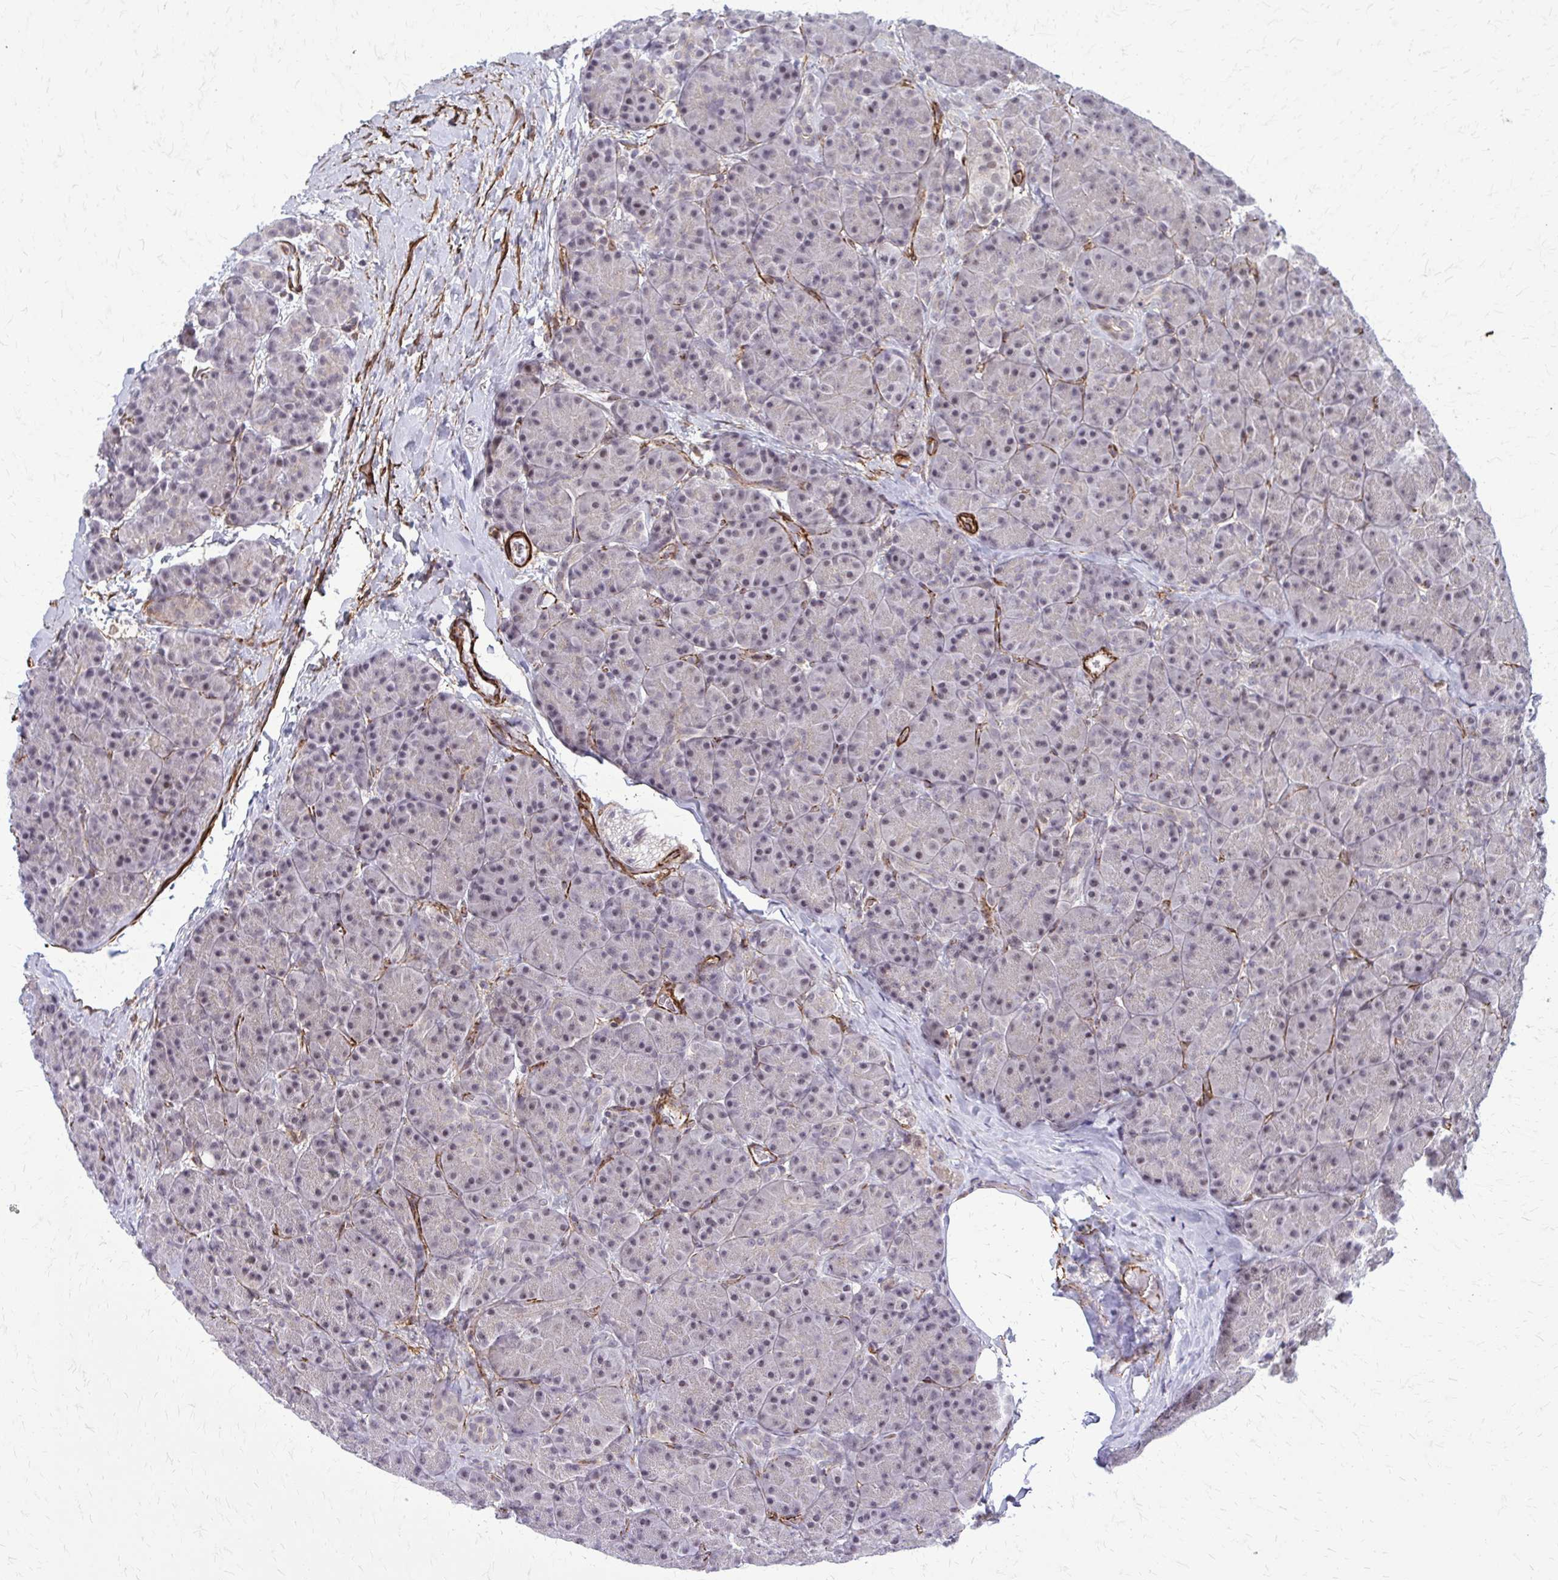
{"staining": {"intensity": "strong", "quantity": "25%-75%", "location": "nuclear"}, "tissue": "pancreas", "cell_type": "Exocrine glandular cells", "image_type": "normal", "snomed": [{"axis": "morphology", "description": "Normal tissue, NOS"}, {"axis": "topography", "description": "Pancreas"}], "caption": "Pancreas stained with a brown dye displays strong nuclear positive expression in about 25%-75% of exocrine glandular cells.", "gene": "NRBF2", "patient": {"sex": "male", "age": 57}}